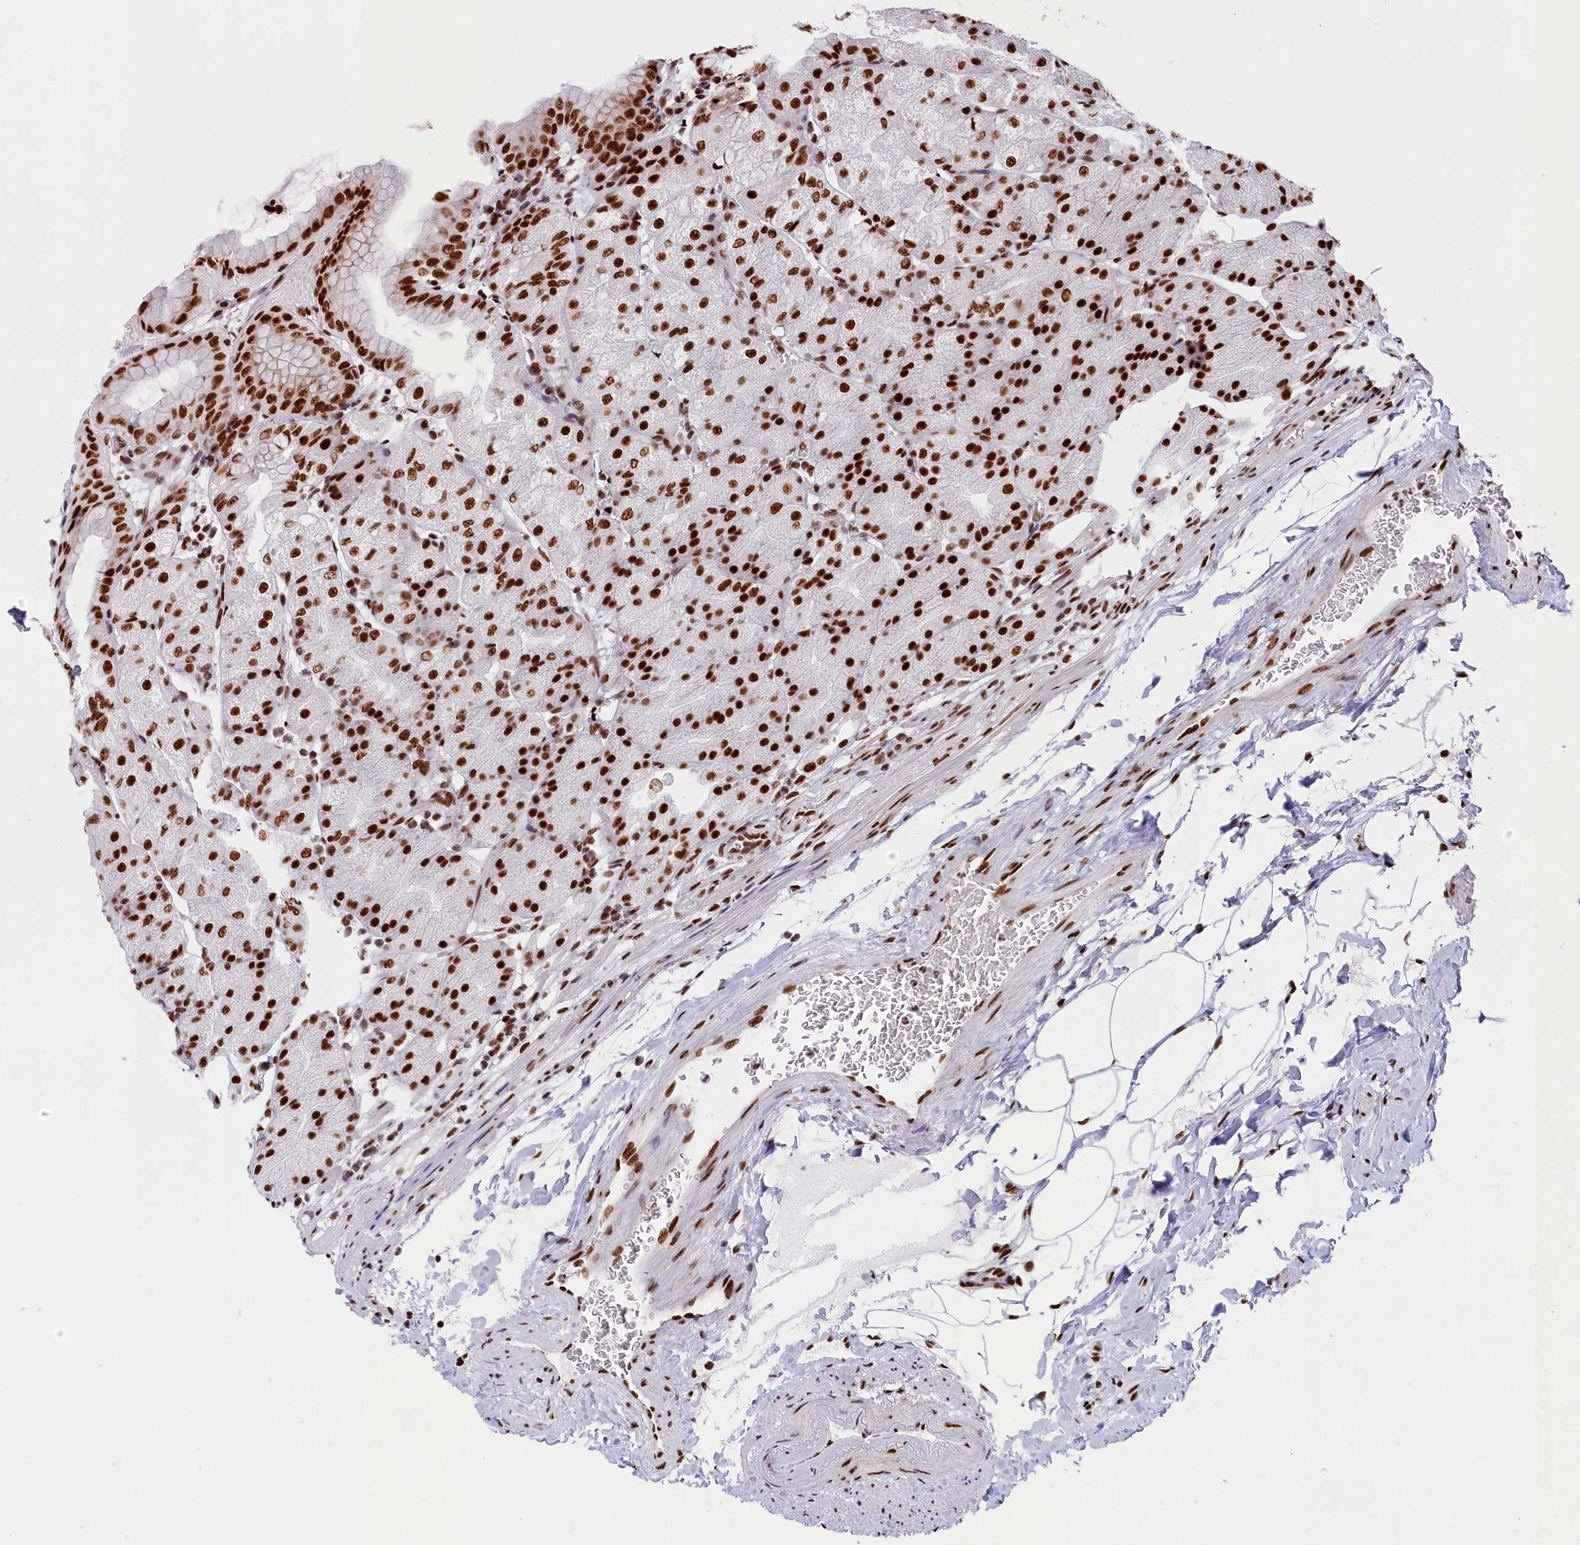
{"staining": {"intensity": "strong", "quantity": ">75%", "location": "nuclear"}, "tissue": "stomach", "cell_type": "Glandular cells", "image_type": "normal", "snomed": [{"axis": "morphology", "description": "Normal tissue, NOS"}, {"axis": "topography", "description": "Stomach, upper"}, {"axis": "topography", "description": "Stomach, lower"}], "caption": "This micrograph exhibits unremarkable stomach stained with immunohistochemistry to label a protein in brown. The nuclear of glandular cells show strong positivity for the protein. Nuclei are counter-stained blue.", "gene": "SNRNP70", "patient": {"sex": "male", "age": 62}}